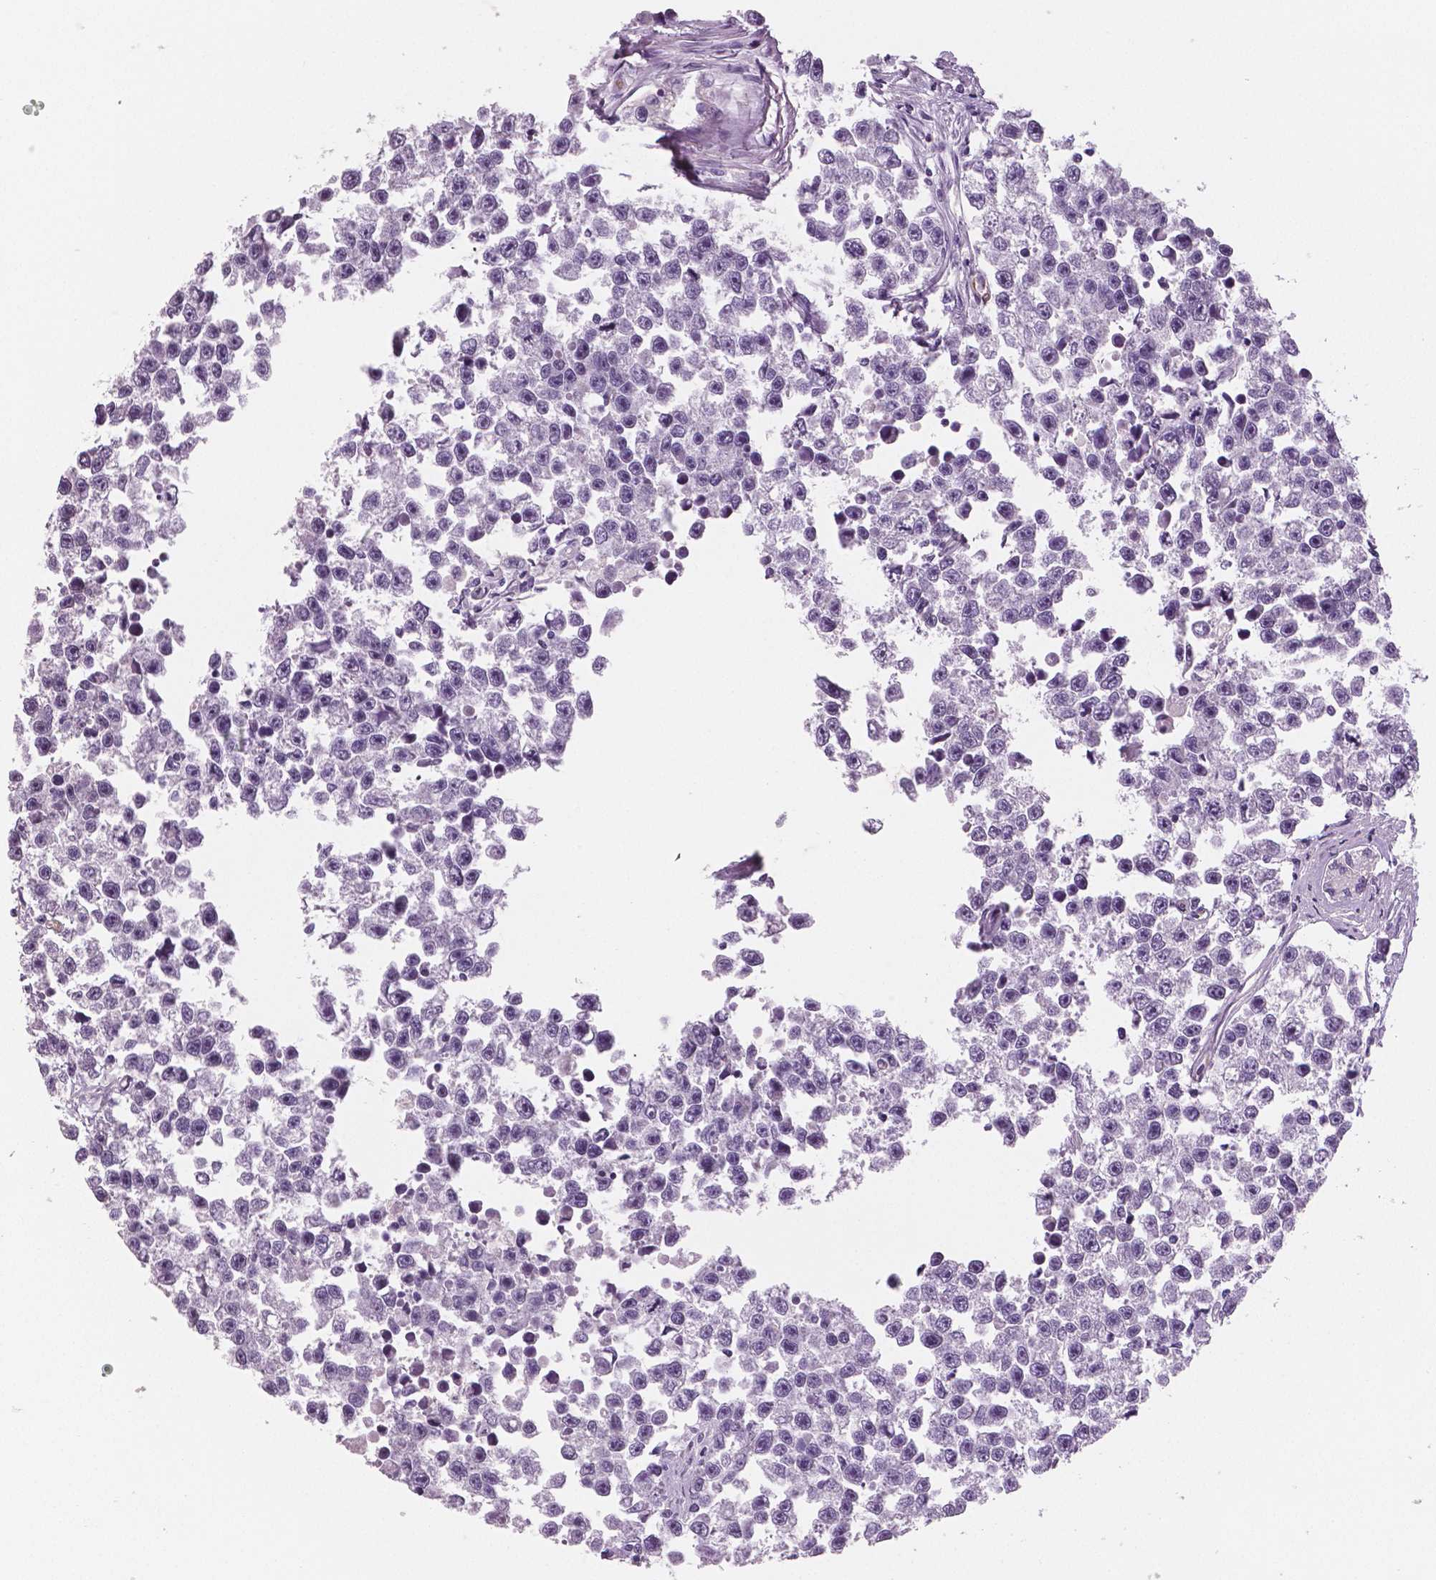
{"staining": {"intensity": "negative", "quantity": "none", "location": "none"}, "tissue": "testis cancer", "cell_type": "Tumor cells", "image_type": "cancer", "snomed": [{"axis": "morphology", "description": "Seminoma, NOS"}, {"axis": "topography", "description": "Testis"}], "caption": "DAB immunohistochemical staining of testis cancer demonstrates no significant staining in tumor cells.", "gene": "TSPAN7", "patient": {"sex": "male", "age": 26}}